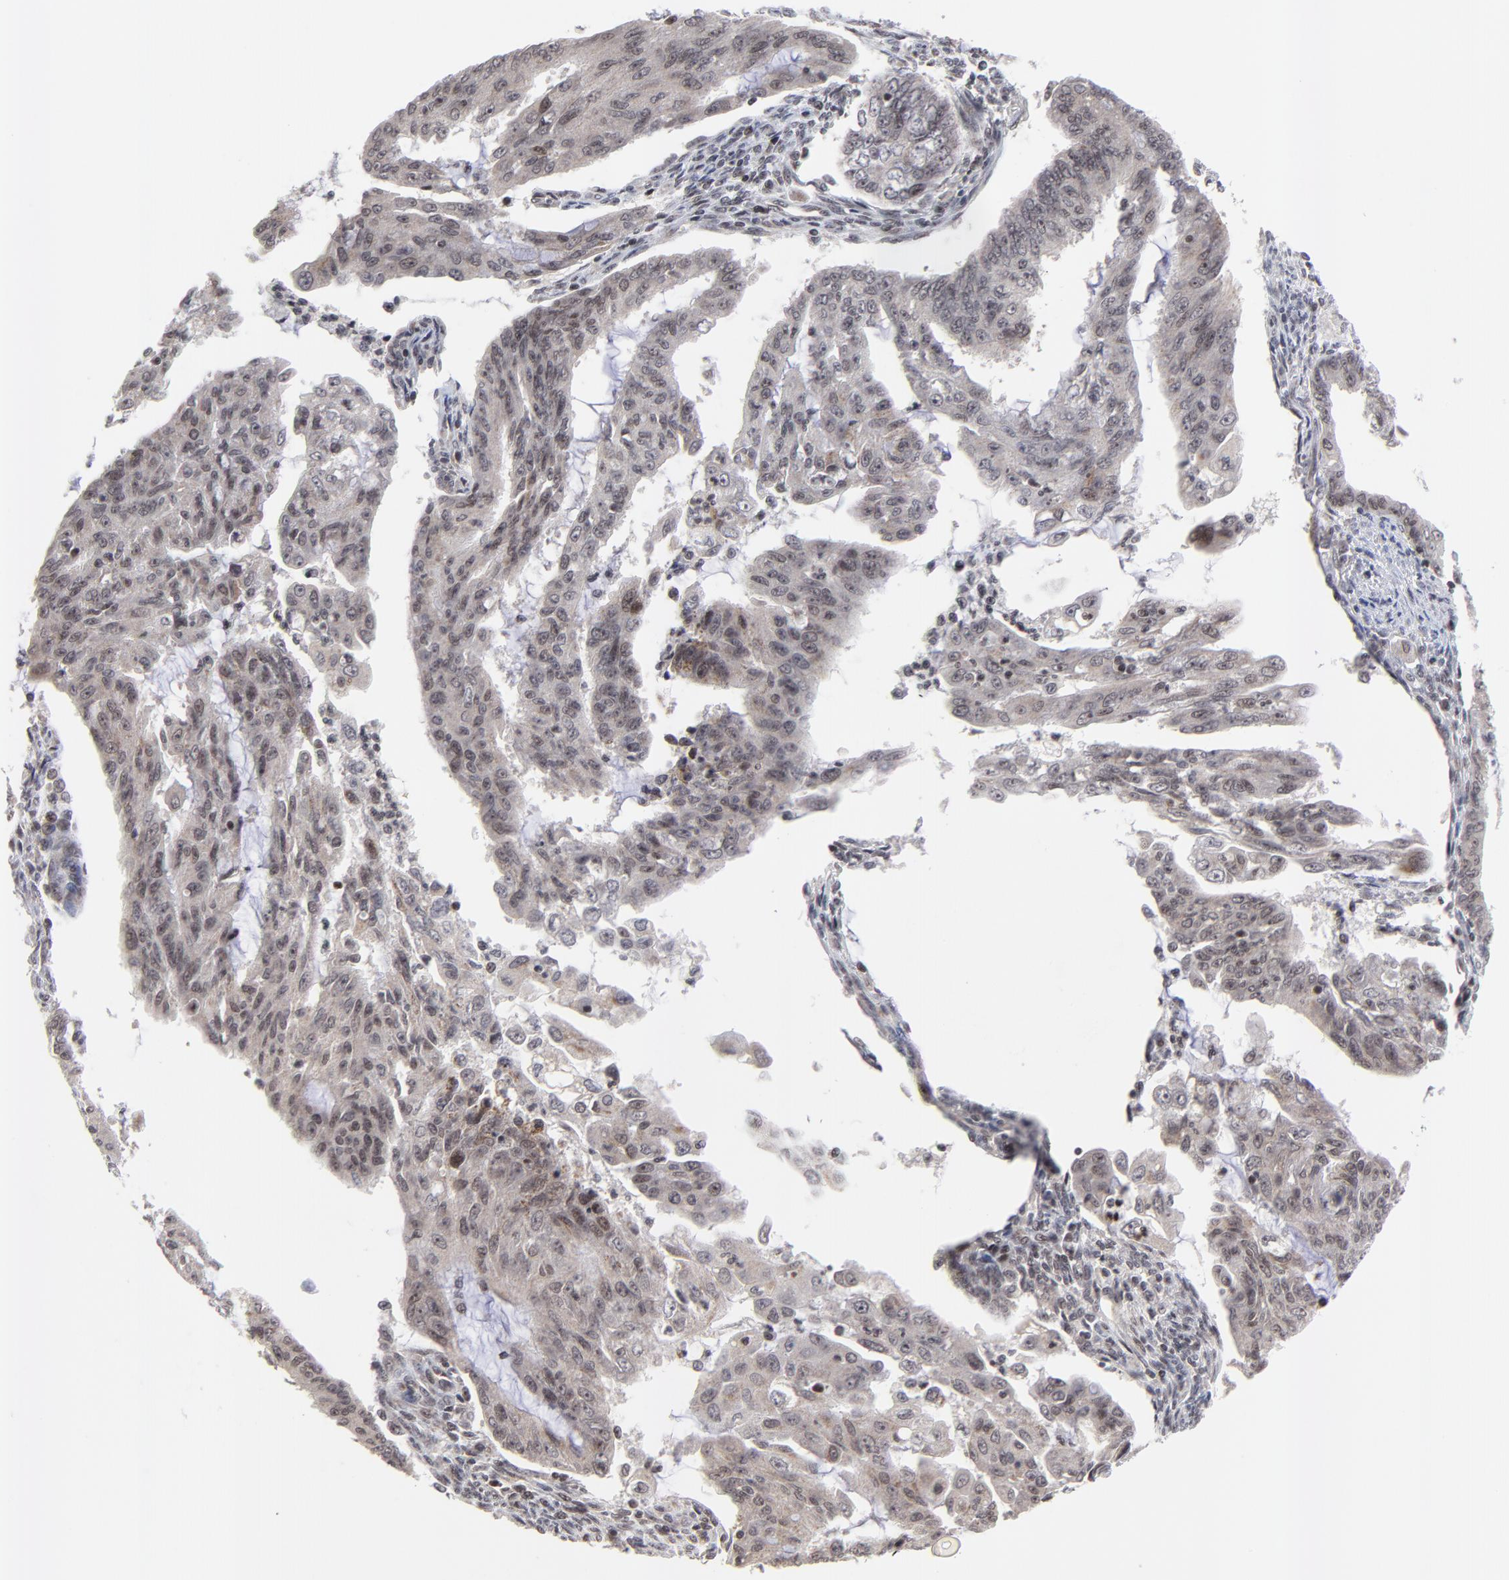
{"staining": {"intensity": "weak", "quantity": "<25%", "location": "cytoplasmic/membranous"}, "tissue": "endometrial cancer", "cell_type": "Tumor cells", "image_type": "cancer", "snomed": [{"axis": "morphology", "description": "Adenocarcinoma, NOS"}, {"axis": "topography", "description": "Endometrium"}], "caption": "An IHC micrograph of endometrial adenocarcinoma is shown. There is no staining in tumor cells of endometrial adenocarcinoma. Brightfield microscopy of immunohistochemistry stained with DAB (3,3'-diaminobenzidine) (brown) and hematoxylin (blue), captured at high magnification.", "gene": "ZNF777", "patient": {"sex": "female", "age": 75}}